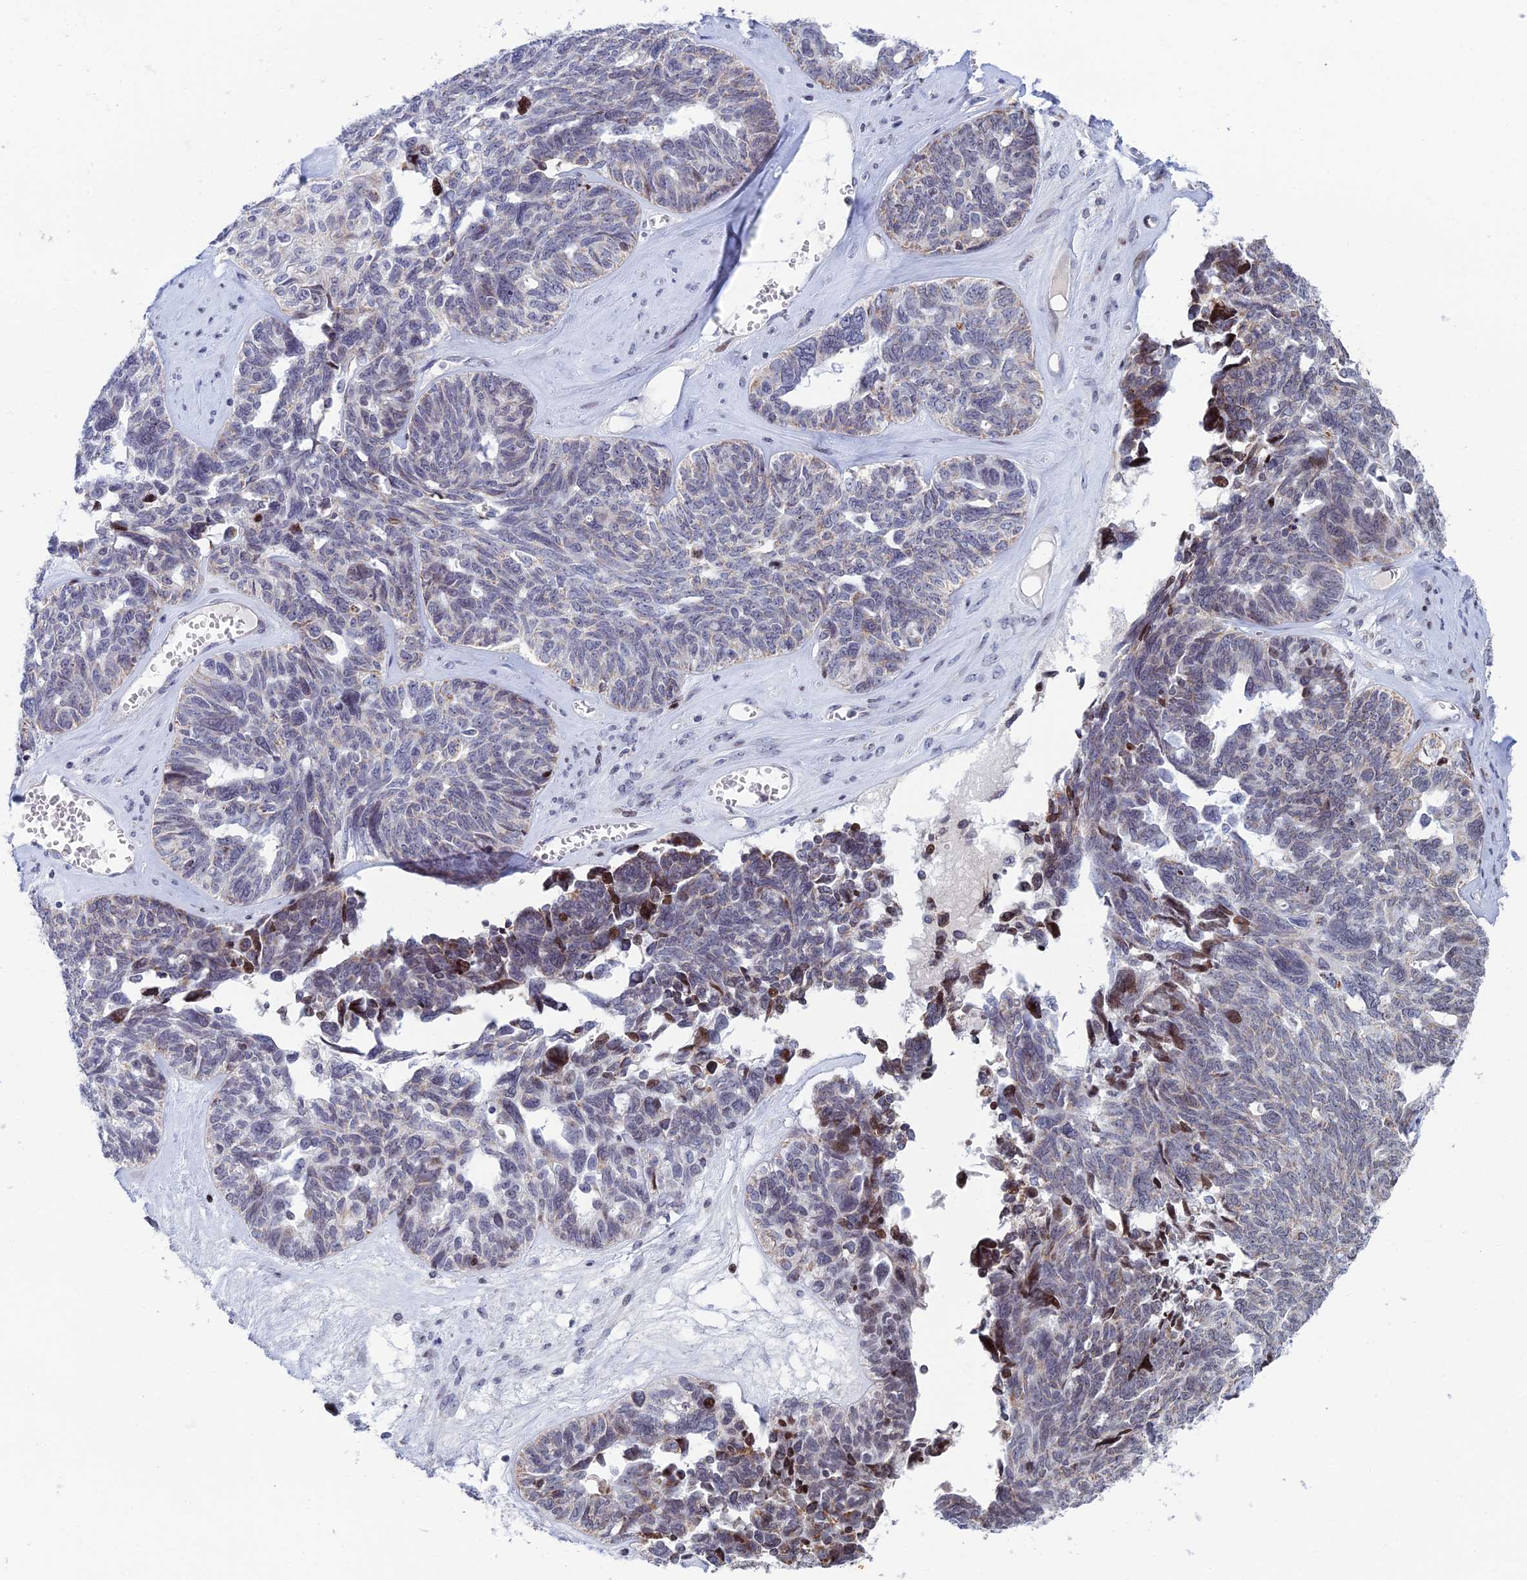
{"staining": {"intensity": "weak", "quantity": "25%-75%", "location": "cytoplasmic/membranous"}, "tissue": "ovarian cancer", "cell_type": "Tumor cells", "image_type": "cancer", "snomed": [{"axis": "morphology", "description": "Cystadenocarcinoma, serous, NOS"}, {"axis": "topography", "description": "Ovary"}], "caption": "Weak cytoplasmic/membranous staining for a protein is identified in approximately 25%-75% of tumor cells of ovarian cancer (serous cystadenocarcinoma) using IHC.", "gene": "AFF3", "patient": {"sex": "female", "age": 79}}